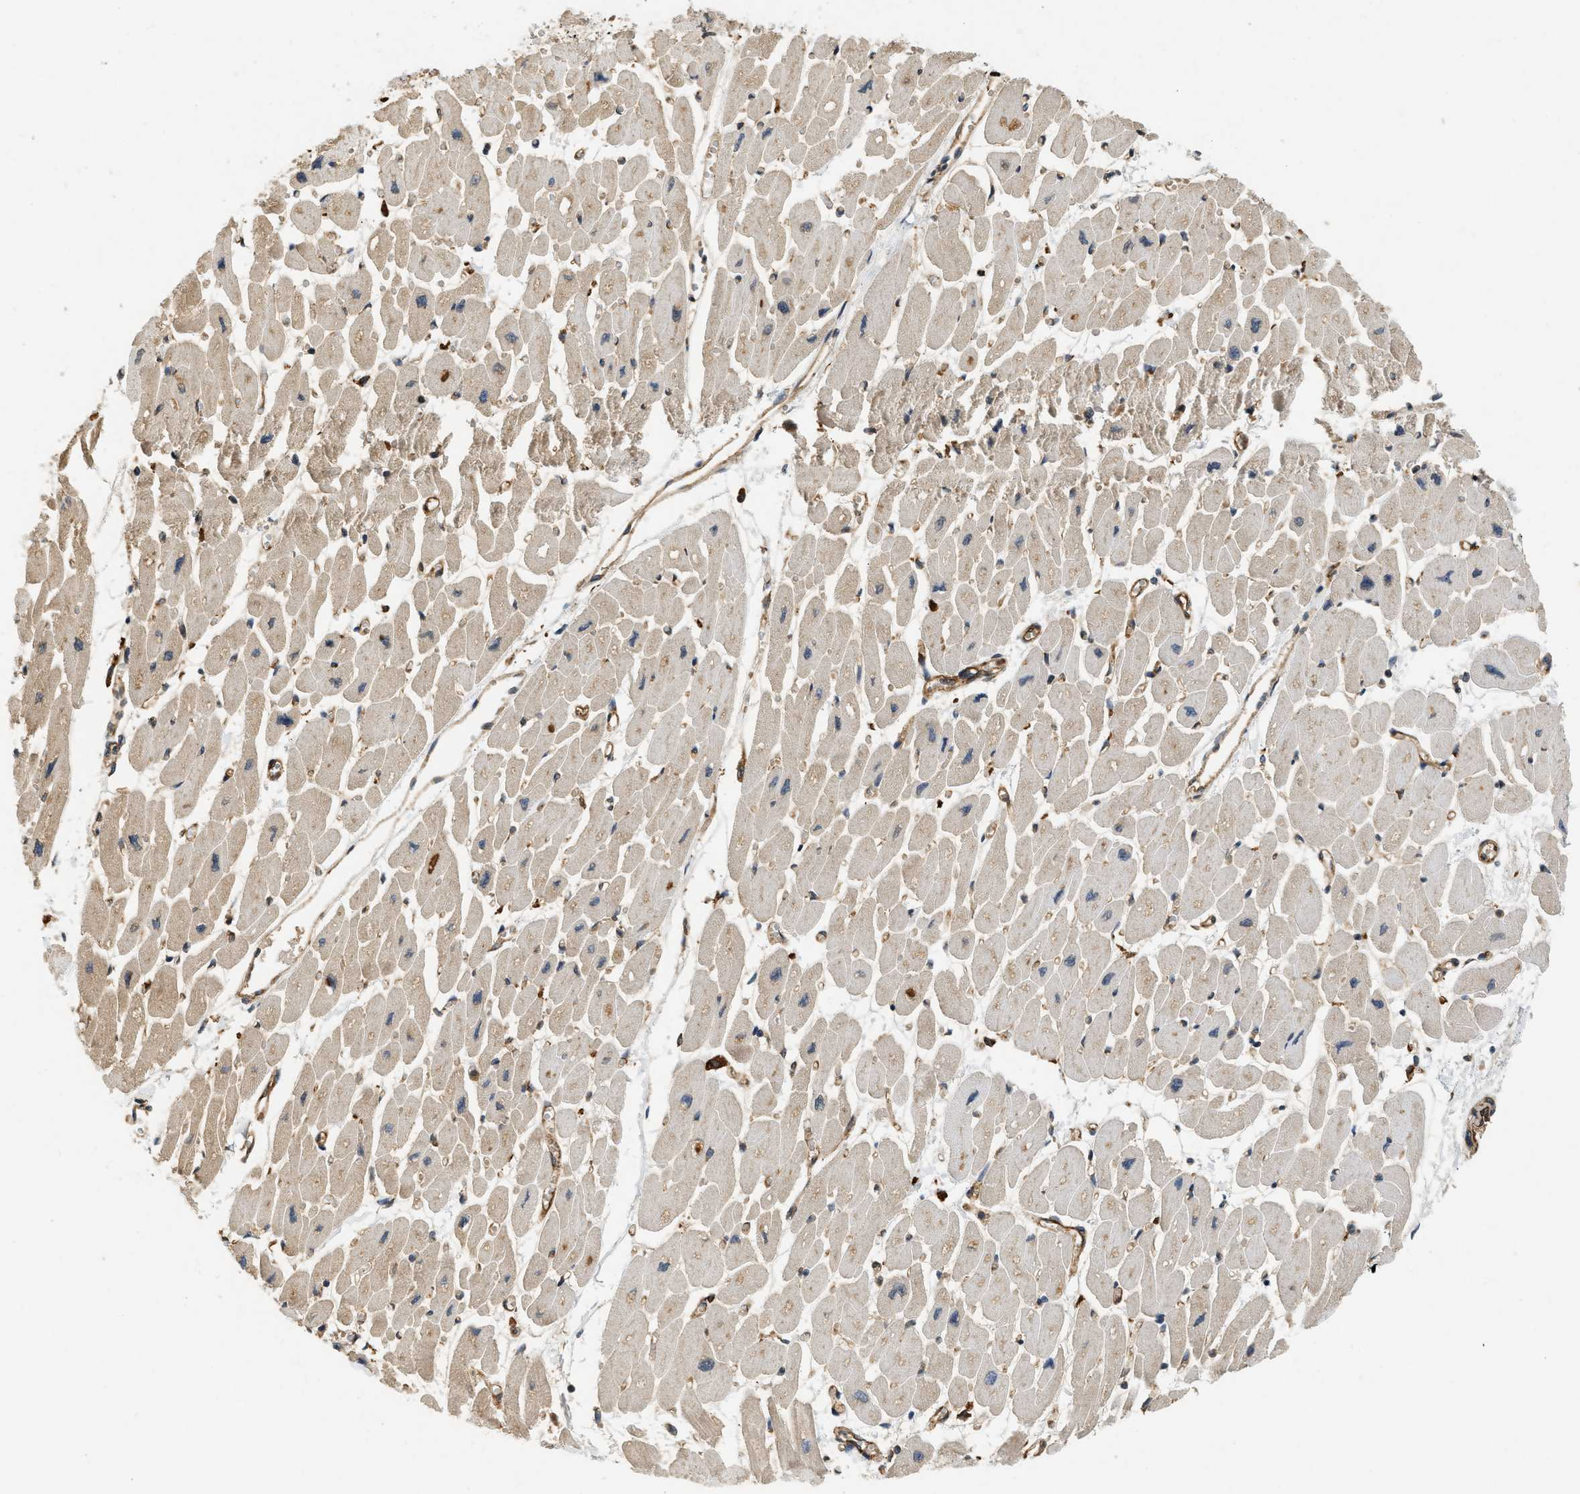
{"staining": {"intensity": "weak", "quantity": "25%-75%", "location": "cytoplasmic/membranous"}, "tissue": "heart muscle", "cell_type": "Cardiomyocytes", "image_type": "normal", "snomed": [{"axis": "morphology", "description": "Normal tissue, NOS"}, {"axis": "topography", "description": "Heart"}], "caption": "Heart muscle stained with IHC shows weak cytoplasmic/membranous positivity in approximately 25%-75% of cardiomyocytes.", "gene": "HIP1", "patient": {"sex": "female", "age": 54}}